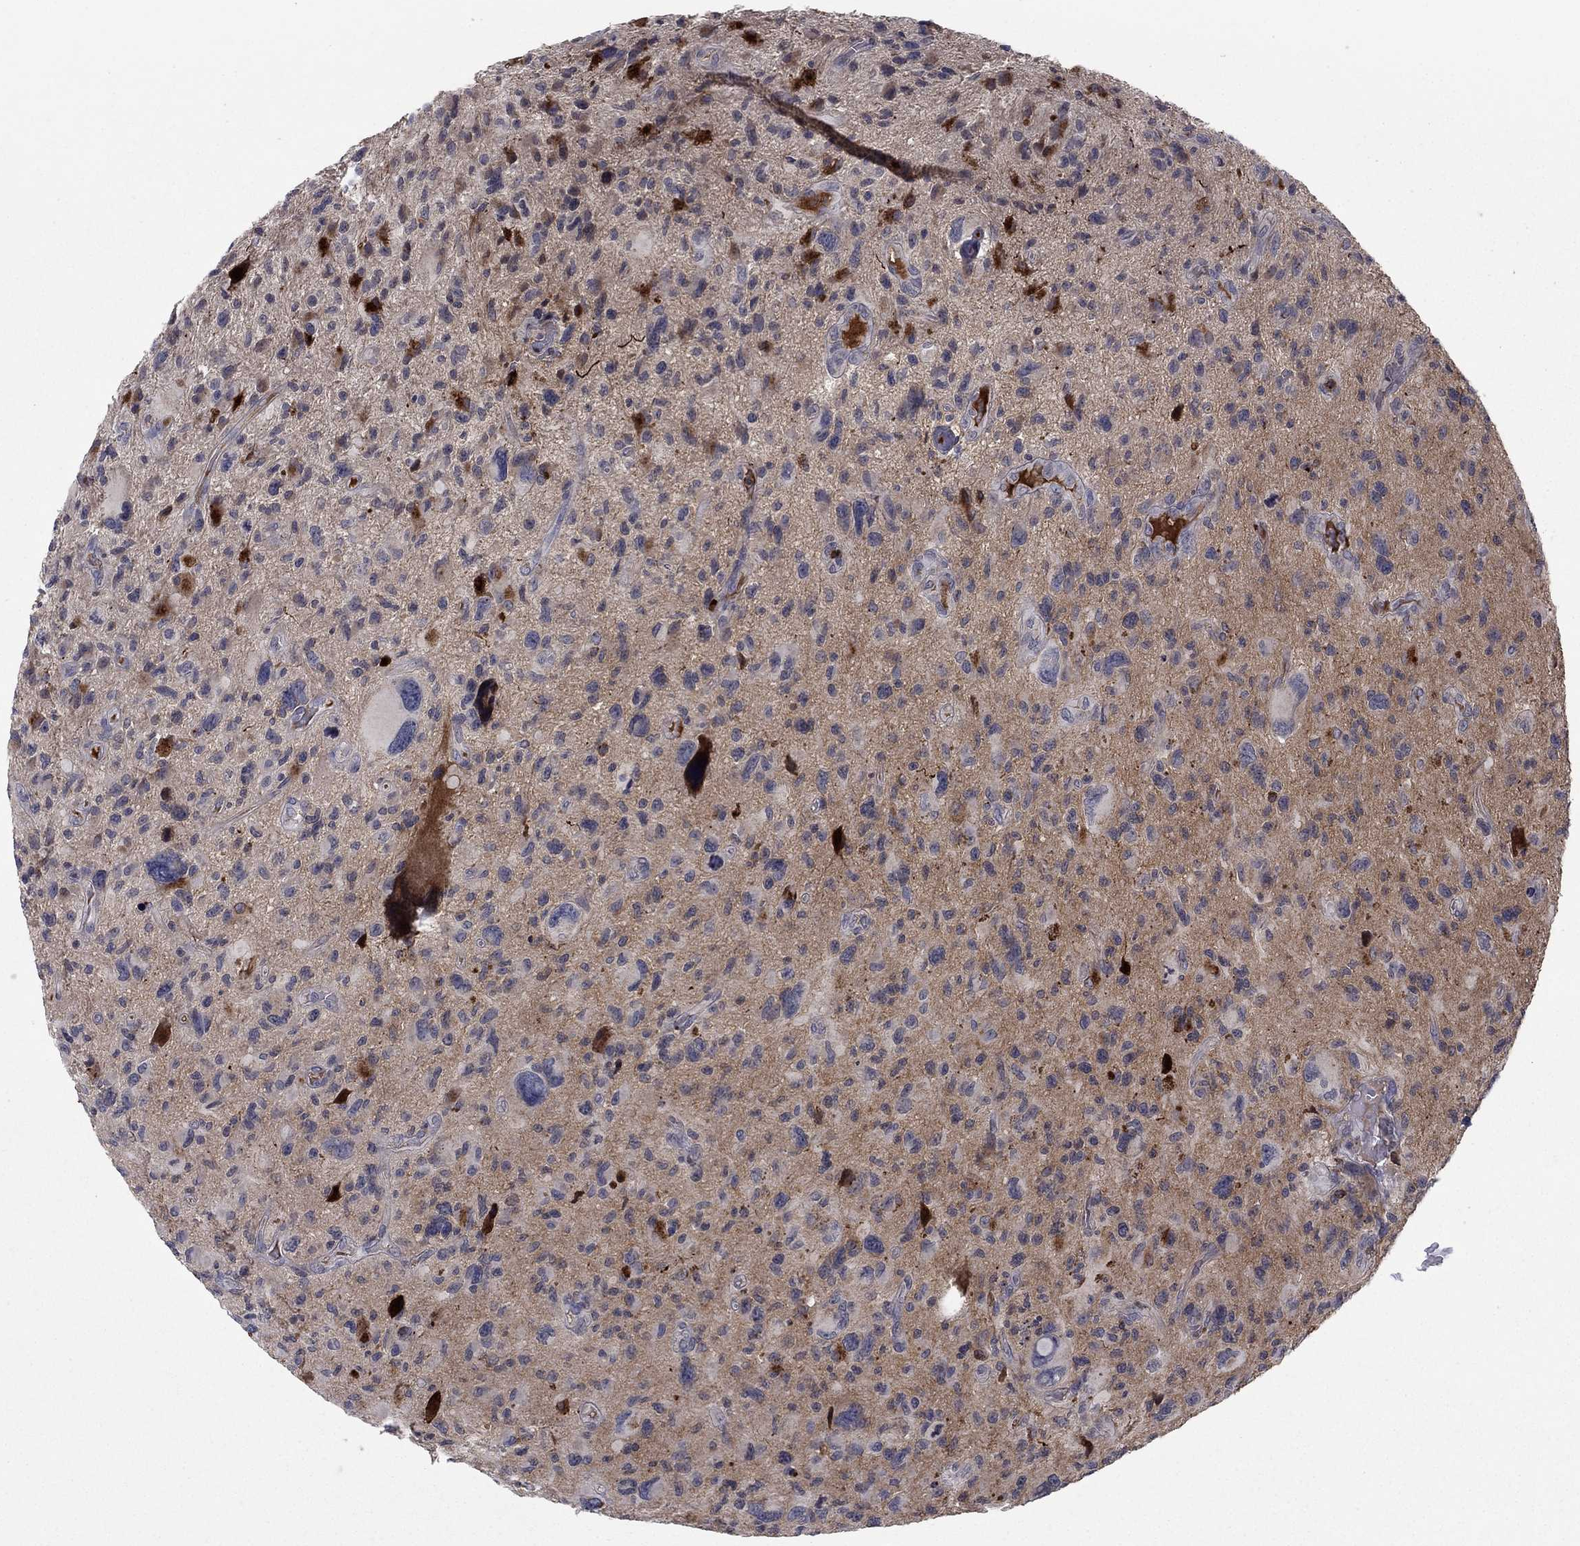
{"staining": {"intensity": "negative", "quantity": "none", "location": "none"}, "tissue": "glioma", "cell_type": "Tumor cells", "image_type": "cancer", "snomed": [{"axis": "morphology", "description": "Glioma, malignant, NOS"}, {"axis": "morphology", "description": "Glioma, malignant, High grade"}, {"axis": "topography", "description": "Brain"}], "caption": "Immunohistochemical staining of human malignant glioma shows no significant staining in tumor cells.", "gene": "PTGDS", "patient": {"sex": "female", "age": 71}}